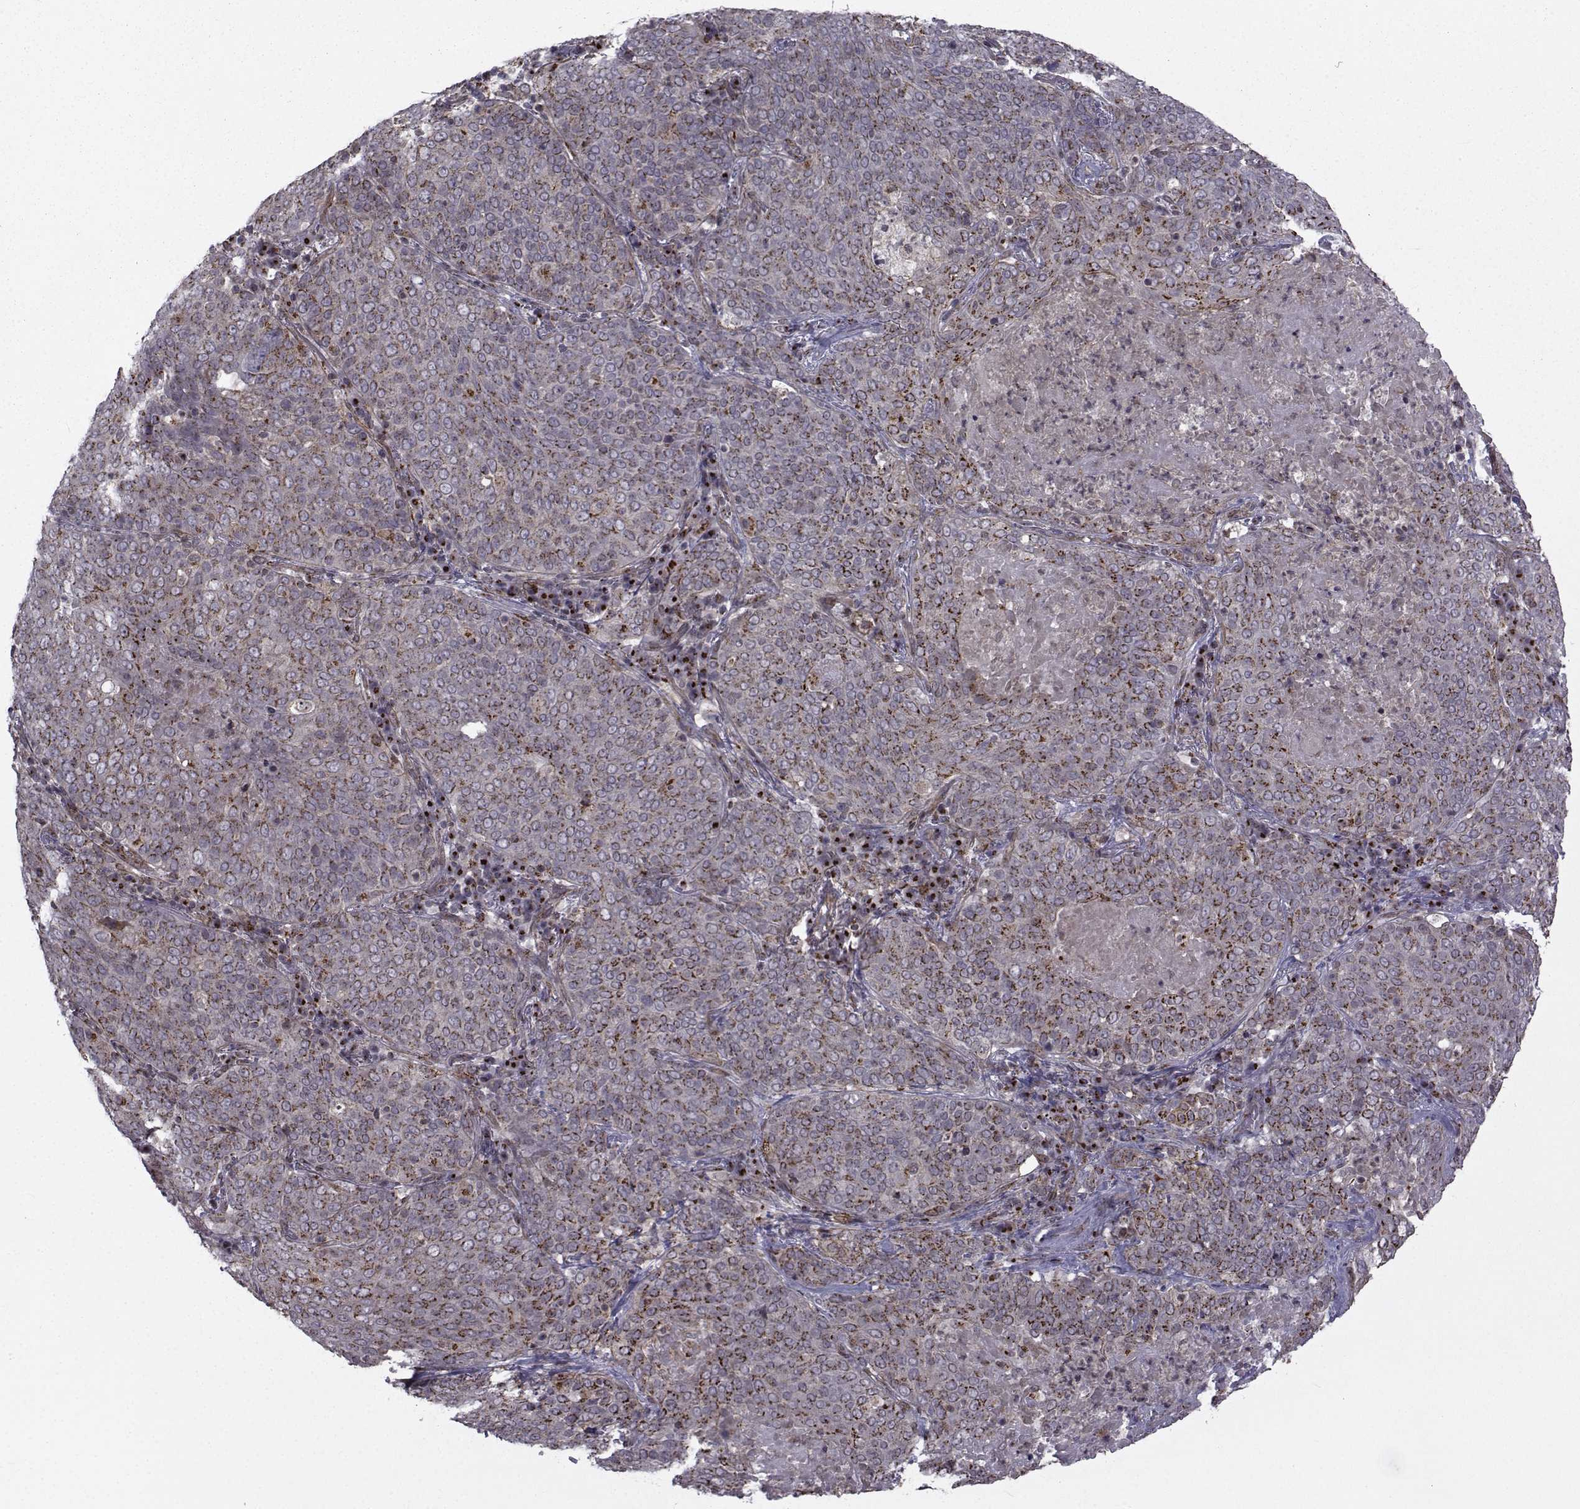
{"staining": {"intensity": "strong", "quantity": "<25%", "location": "cytoplasmic/membranous"}, "tissue": "lung cancer", "cell_type": "Tumor cells", "image_type": "cancer", "snomed": [{"axis": "morphology", "description": "Squamous cell carcinoma, NOS"}, {"axis": "topography", "description": "Lung"}], "caption": "An image of squamous cell carcinoma (lung) stained for a protein shows strong cytoplasmic/membranous brown staining in tumor cells.", "gene": "ATP6V1C2", "patient": {"sex": "male", "age": 82}}